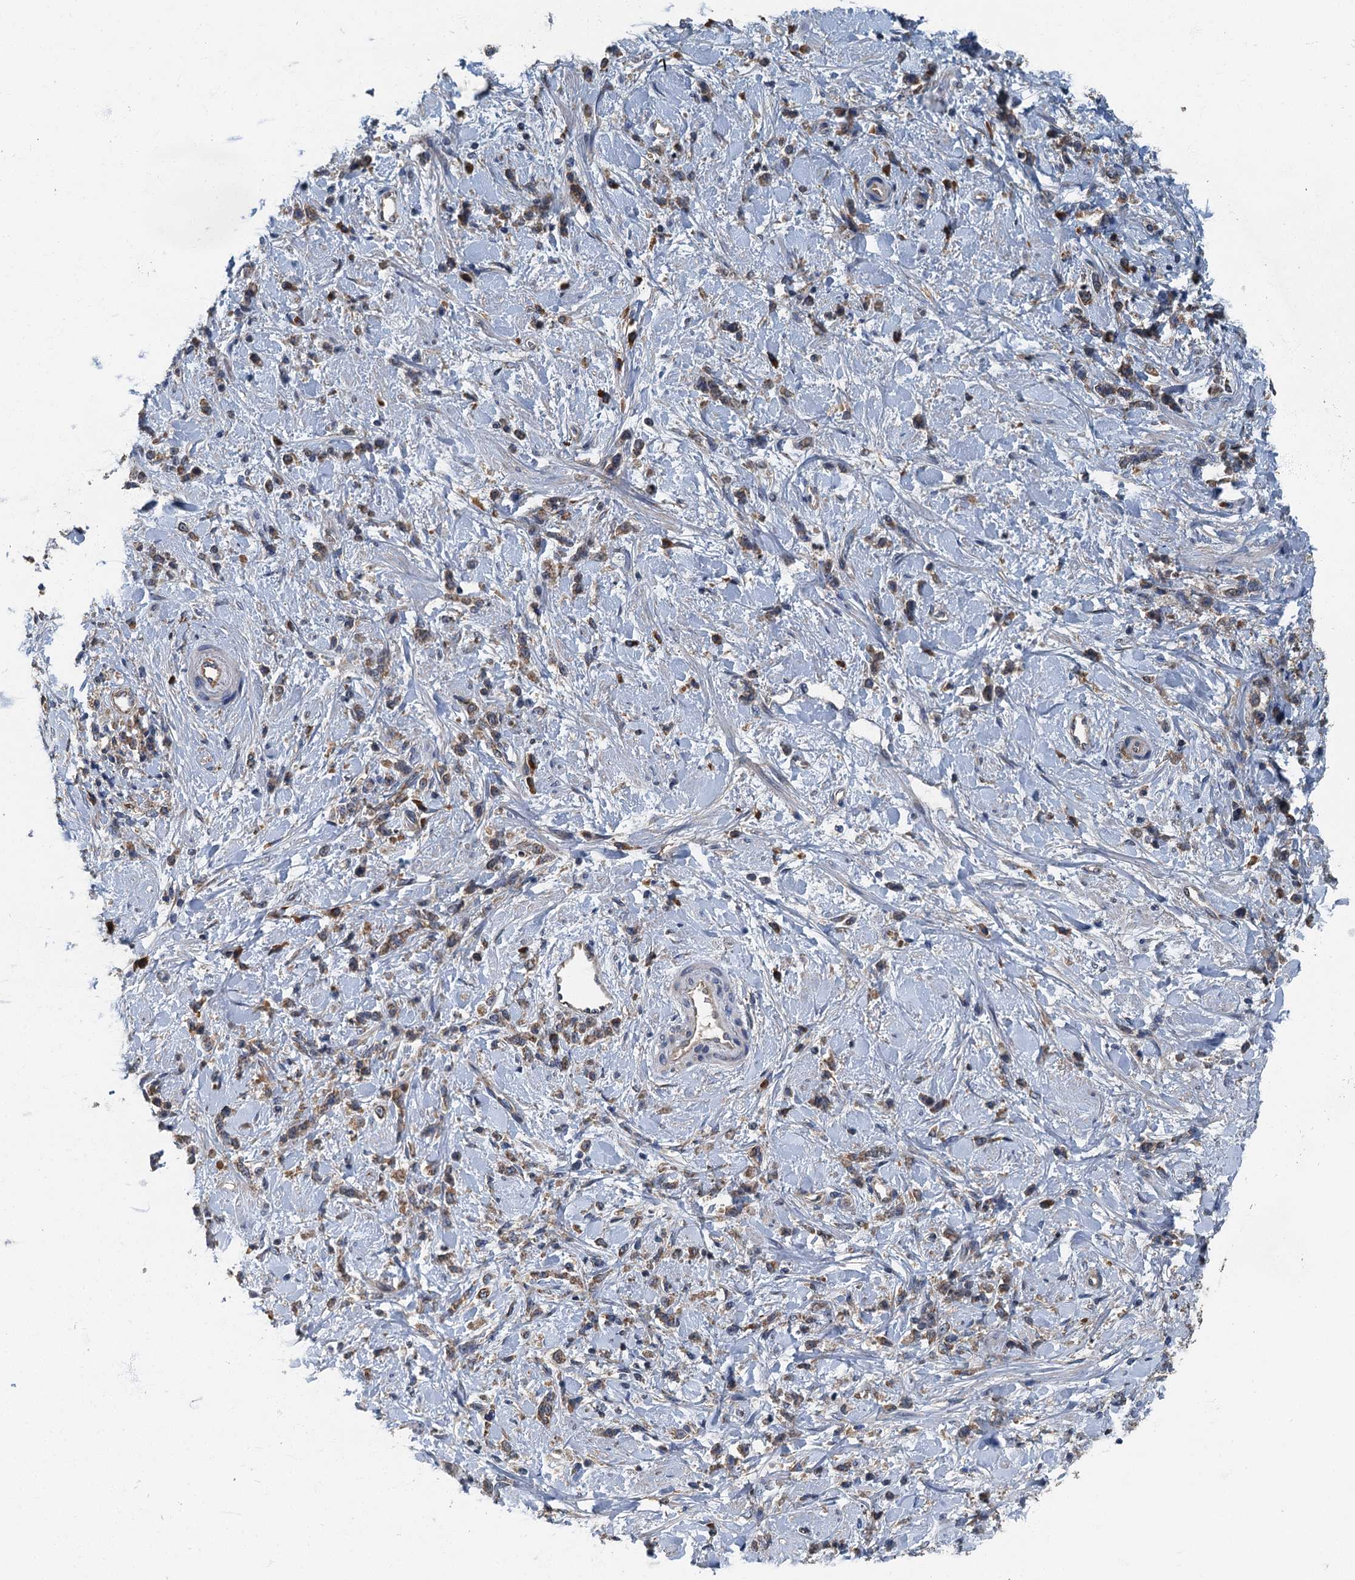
{"staining": {"intensity": "moderate", "quantity": ">75%", "location": "cytoplasmic/membranous"}, "tissue": "stomach cancer", "cell_type": "Tumor cells", "image_type": "cancer", "snomed": [{"axis": "morphology", "description": "Adenocarcinoma, NOS"}, {"axis": "topography", "description": "Stomach"}], "caption": "High-power microscopy captured an IHC micrograph of stomach cancer, revealing moderate cytoplasmic/membranous staining in about >75% of tumor cells. The protein of interest is shown in brown color, while the nuclei are stained blue.", "gene": "DDX49", "patient": {"sex": "female", "age": 60}}